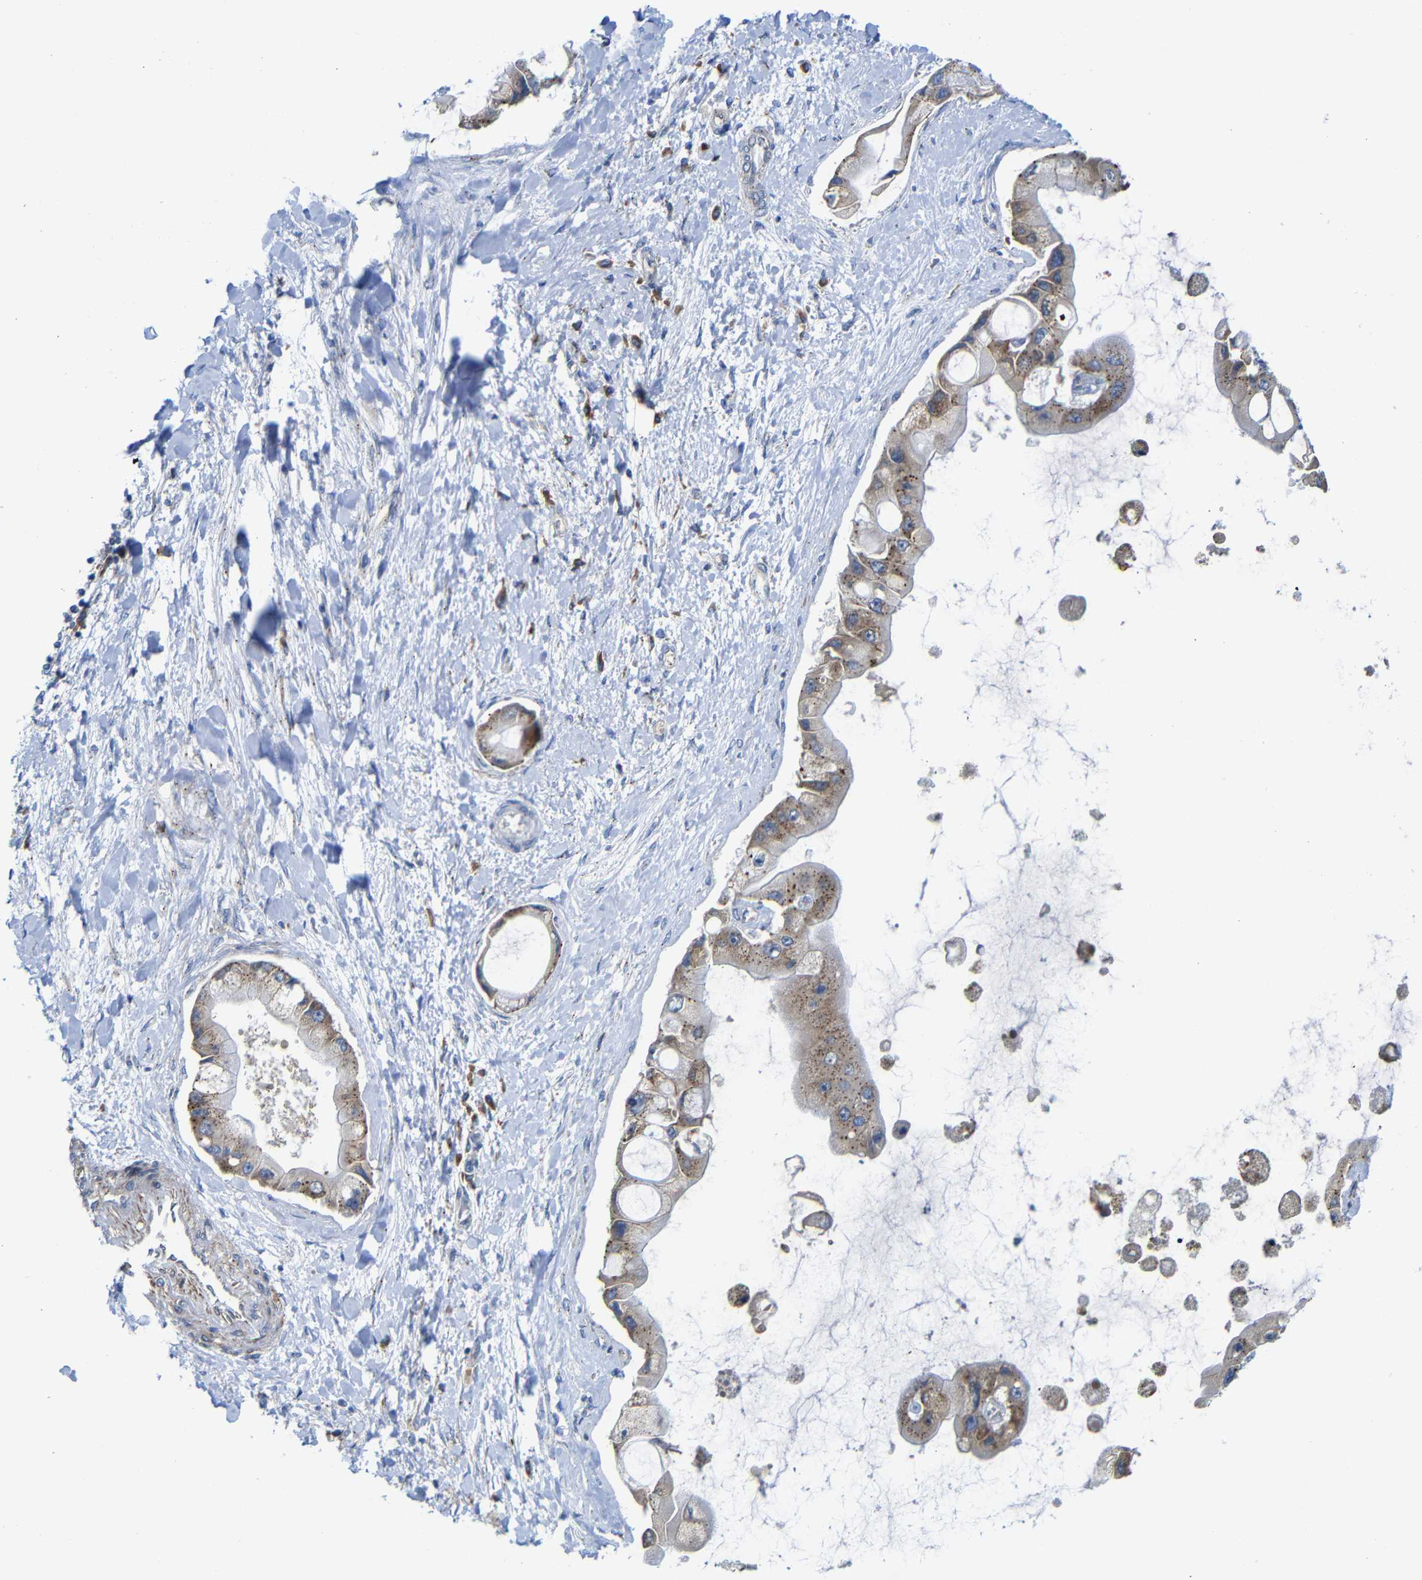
{"staining": {"intensity": "moderate", "quantity": ">75%", "location": "cytoplasmic/membranous"}, "tissue": "liver cancer", "cell_type": "Tumor cells", "image_type": "cancer", "snomed": [{"axis": "morphology", "description": "Cholangiocarcinoma"}, {"axis": "topography", "description": "Liver"}], "caption": "Liver cancer stained with IHC exhibits moderate cytoplasmic/membranous positivity in approximately >75% of tumor cells. Using DAB (3,3'-diaminobenzidine) (brown) and hematoxylin (blue) stains, captured at high magnification using brightfield microscopy.", "gene": "DDRGK1", "patient": {"sex": "male", "age": 50}}